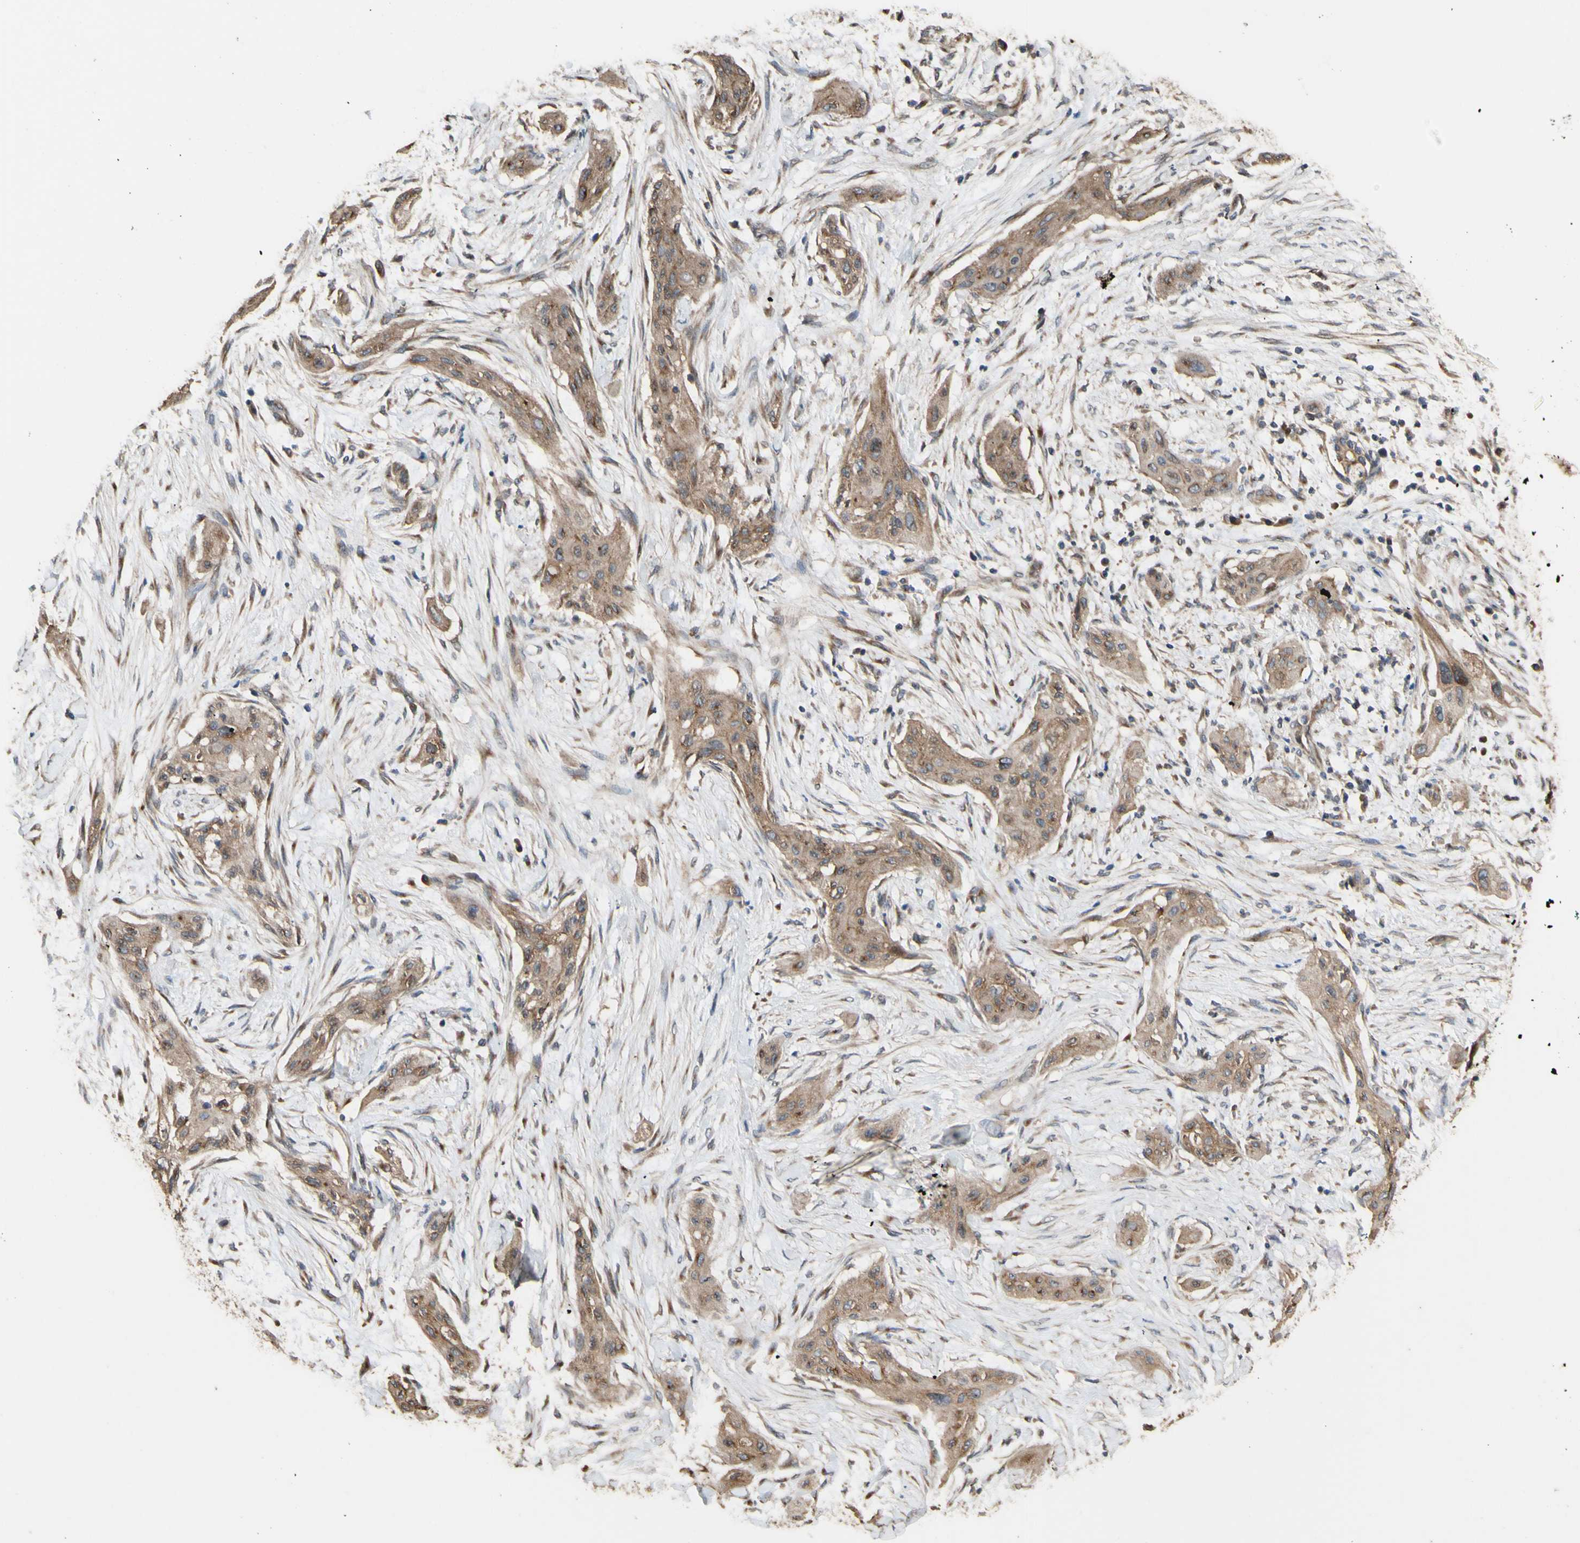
{"staining": {"intensity": "moderate", "quantity": ">75%", "location": "cytoplasmic/membranous"}, "tissue": "lung cancer", "cell_type": "Tumor cells", "image_type": "cancer", "snomed": [{"axis": "morphology", "description": "Squamous cell carcinoma, NOS"}, {"axis": "topography", "description": "Lung"}], "caption": "A brown stain highlights moderate cytoplasmic/membranous positivity of a protein in human squamous cell carcinoma (lung) tumor cells.", "gene": "NECTIN3", "patient": {"sex": "female", "age": 47}}